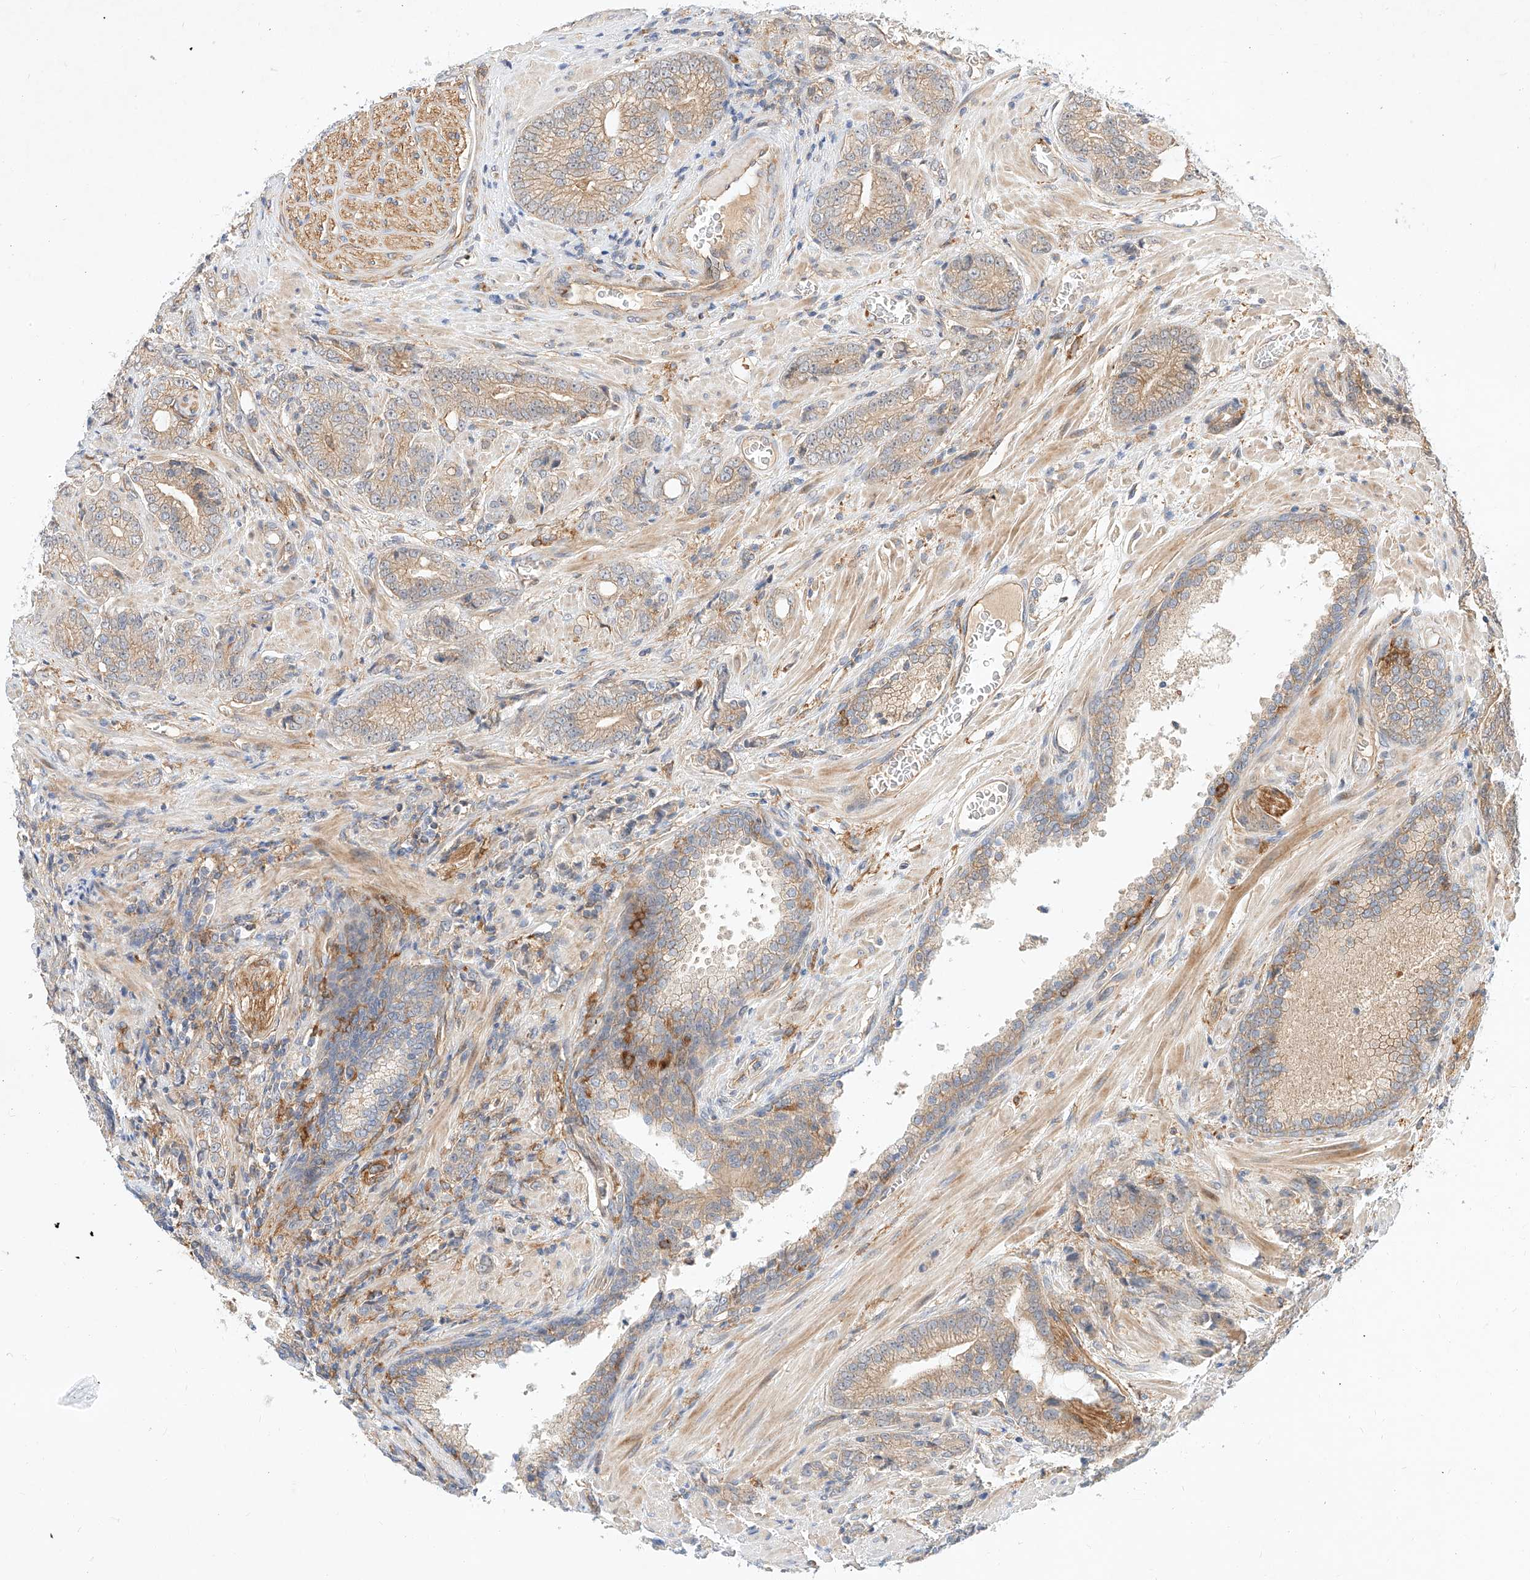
{"staining": {"intensity": "weak", "quantity": "25%-75%", "location": "cytoplasmic/membranous"}, "tissue": "prostate cancer", "cell_type": "Tumor cells", "image_type": "cancer", "snomed": [{"axis": "morphology", "description": "Adenocarcinoma, High grade"}, {"axis": "topography", "description": "Prostate"}], "caption": "Tumor cells reveal low levels of weak cytoplasmic/membranous positivity in about 25%-75% of cells in adenocarcinoma (high-grade) (prostate).", "gene": "NFAM1", "patient": {"sex": "male", "age": 57}}